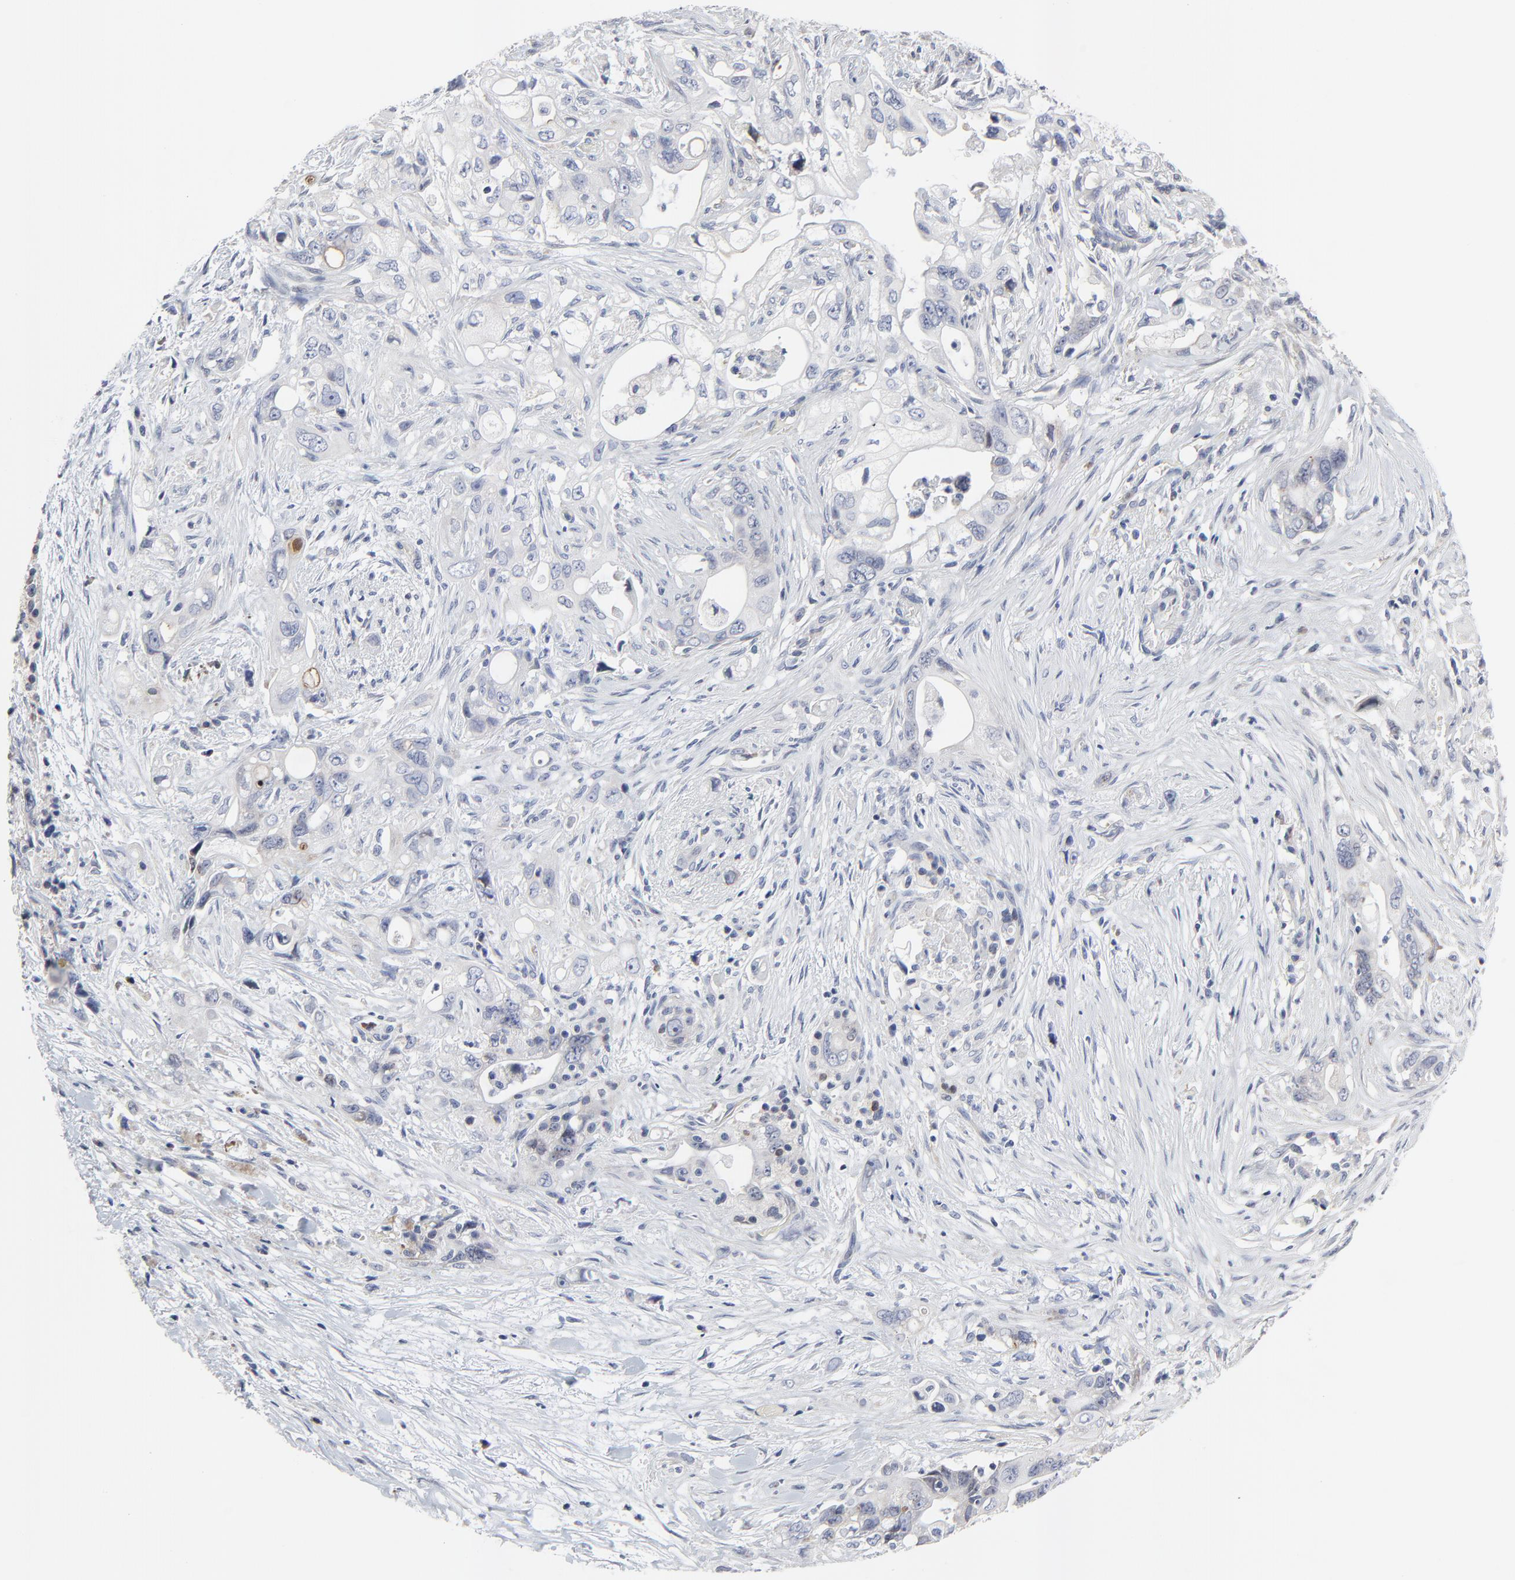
{"staining": {"intensity": "negative", "quantity": "none", "location": "none"}, "tissue": "pancreatic cancer", "cell_type": "Tumor cells", "image_type": "cancer", "snomed": [{"axis": "morphology", "description": "Normal tissue, NOS"}, {"axis": "topography", "description": "Pancreas"}], "caption": "Protein analysis of pancreatic cancer shows no significant positivity in tumor cells.", "gene": "NLGN3", "patient": {"sex": "male", "age": 42}}